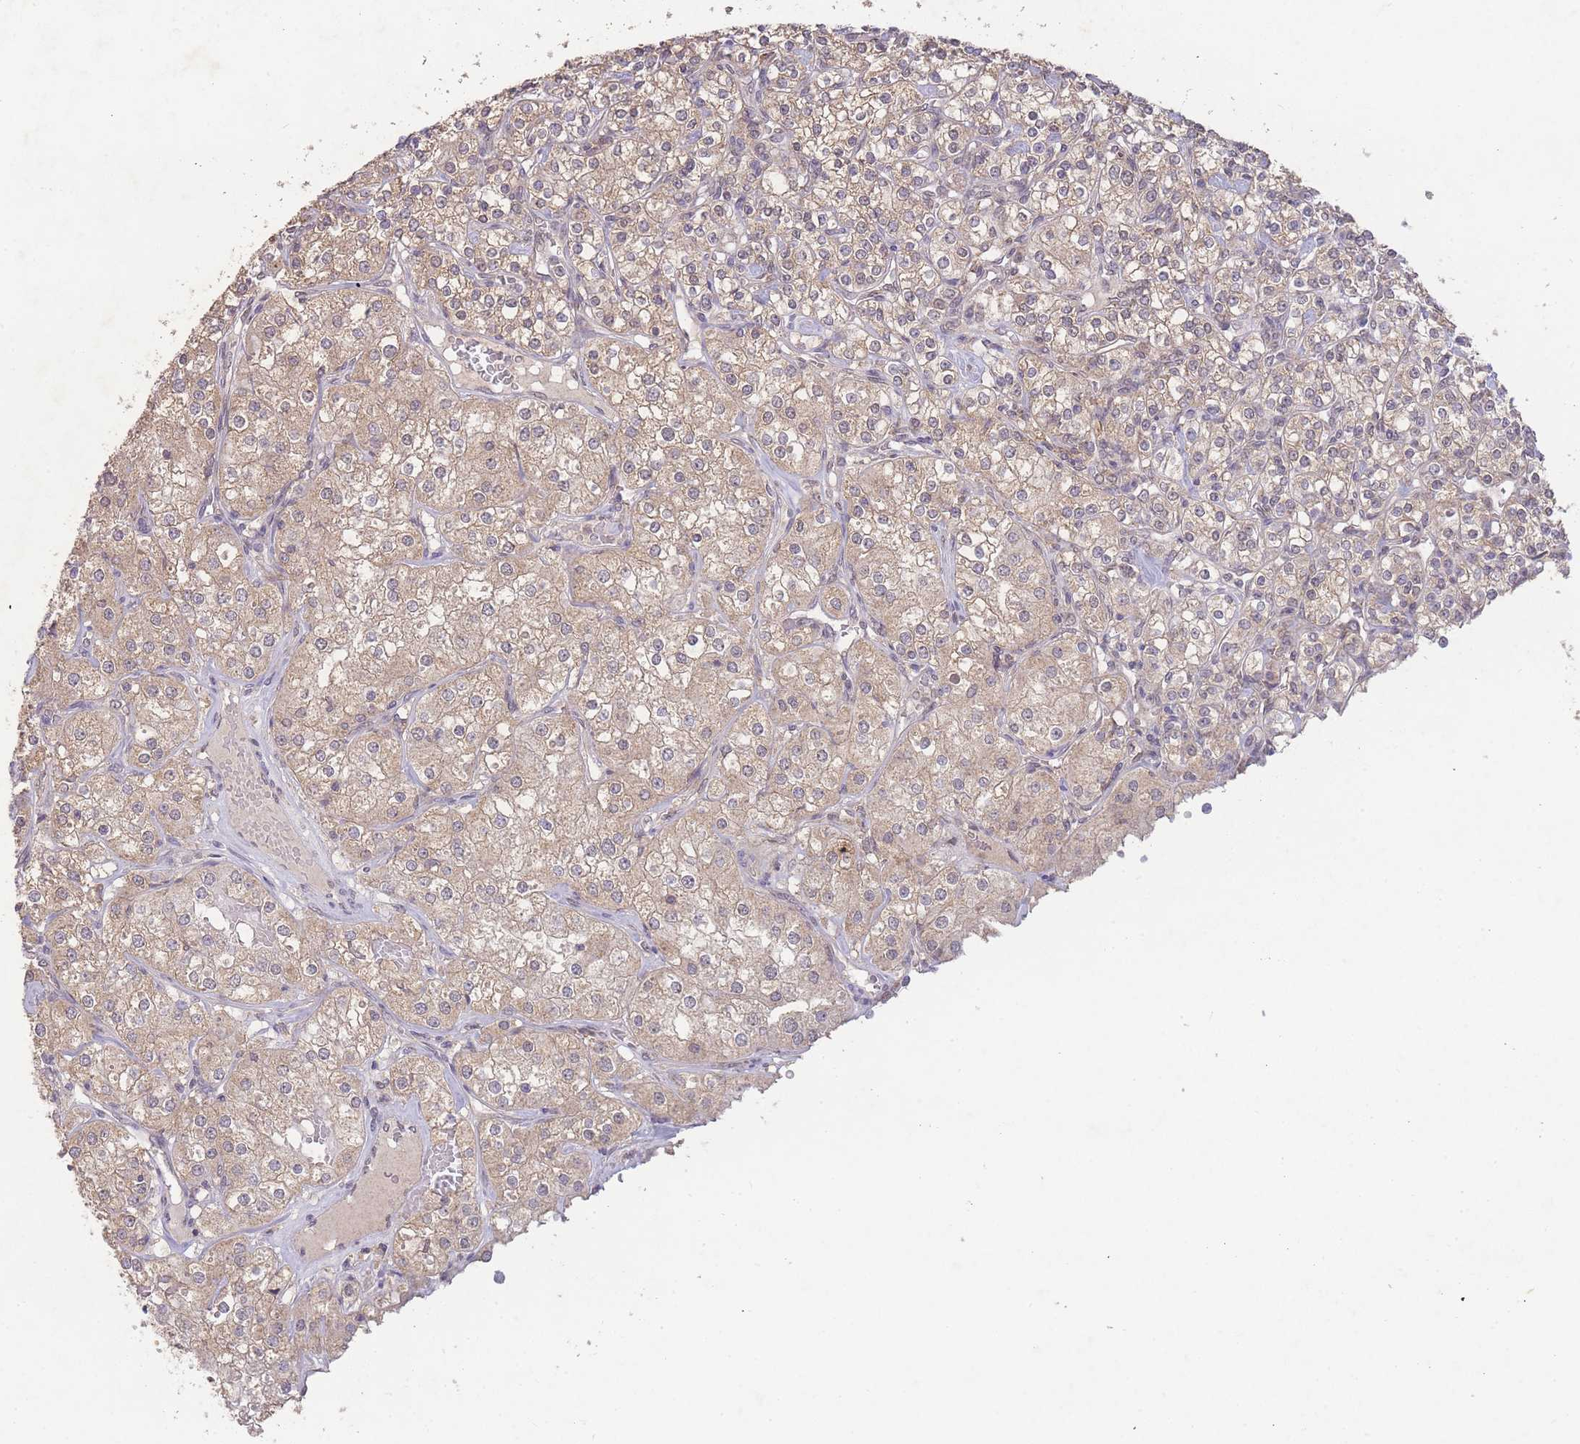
{"staining": {"intensity": "weak", "quantity": ">75%", "location": "cytoplasmic/membranous"}, "tissue": "renal cancer", "cell_type": "Tumor cells", "image_type": "cancer", "snomed": [{"axis": "morphology", "description": "Adenocarcinoma, NOS"}, {"axis": "topography", "description": "Kidney"}], "caption": "The histopathology image displays immunohistochemical staining of renal adenocarcinoma. There is weak cytoplasmic/membranous positivity is appreciated in about >75% of tumor cells.", "gene": "RNF144B", "patient": {"sex": "male", "age": 77}}